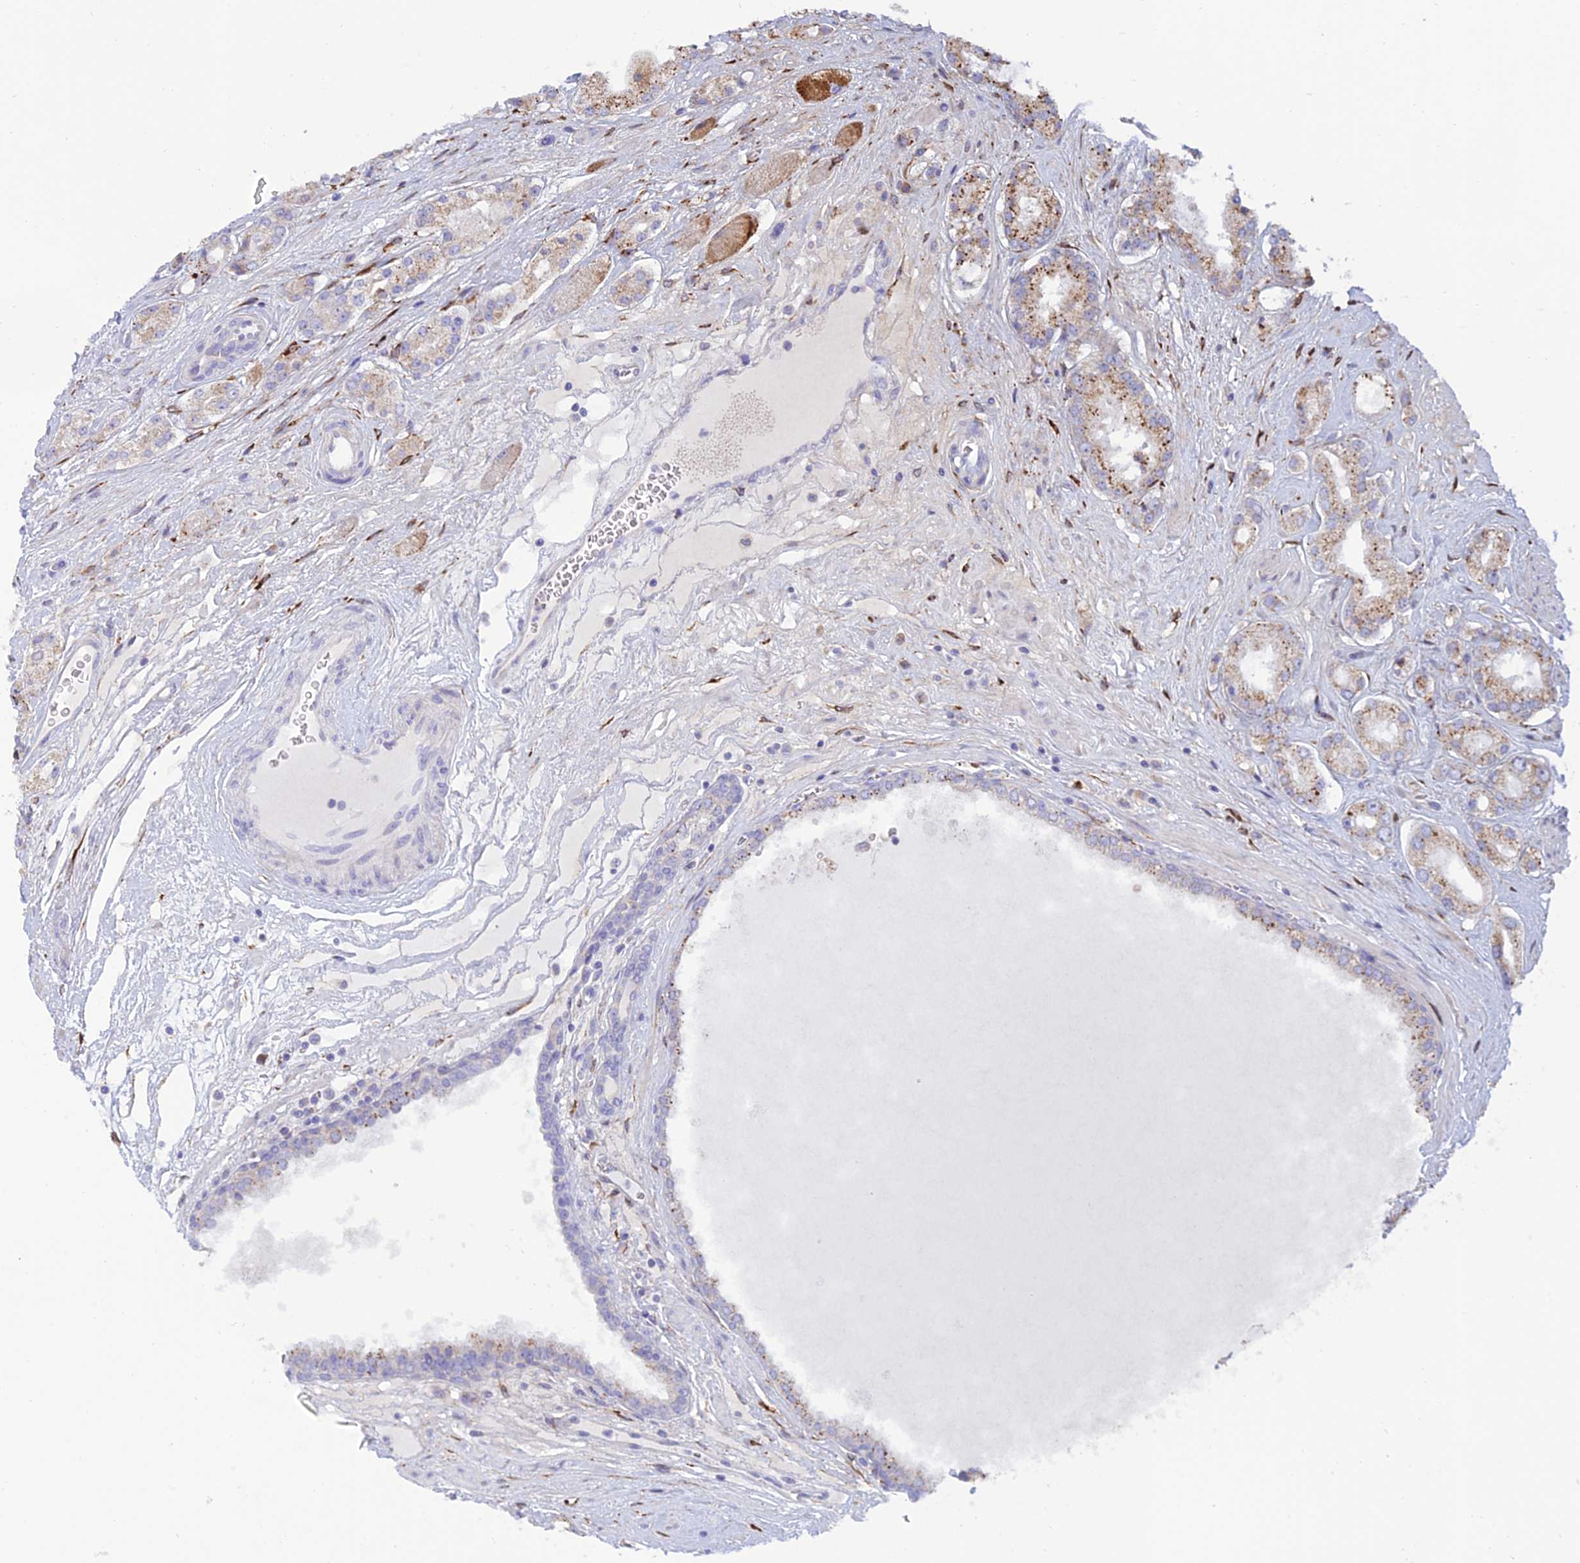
{"staining": {"intensity": "moderate", "quantity": "<25%", "location": "cytoplasmic/membranous"}, "tissue": "prostate cancer", "cell_type": "Tumor cells", "image_type": "cancer", "snomed": [{"axis": "morphology", "description": "Adenocarcinoma, High grade"}, {"axis": "topography", "description": "Prostate"}], "caption": "Immunohistochemistry (IHC) (DAB (3,3'-diaminobenzidine)) staining of human prostate cancer (high-grade adenocarcinoma) shows moderate cytoplasmic/membranous protein staining in approximately <25% of tumor cells.", "gene": "RCN3", "patient": {"sex": "male", "age": 67}}